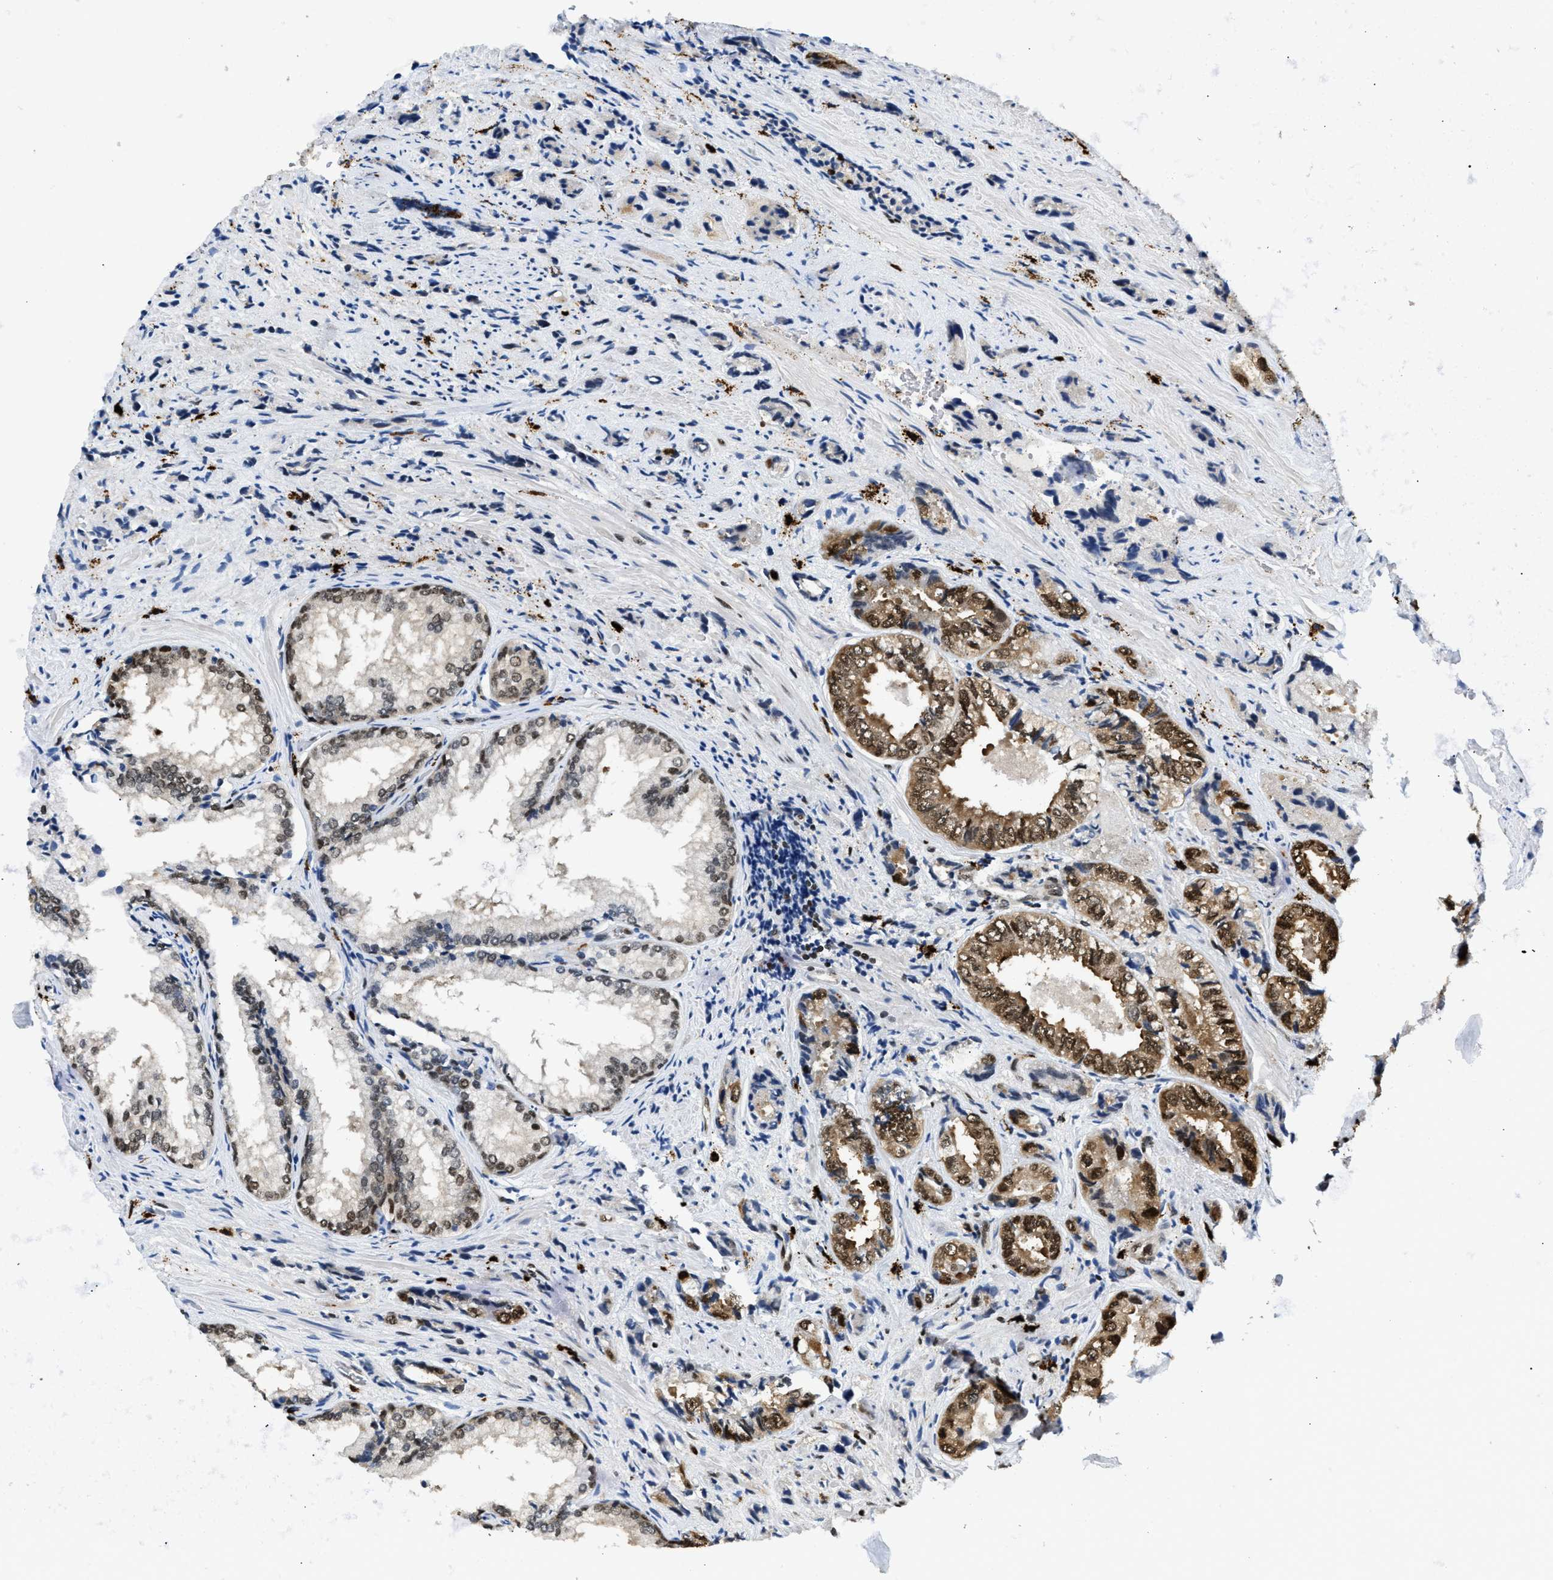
{"staining": {"intensity": "moderate", "quantity": "25%-75%", "location": "cytoplasmic/membranous,nuclear"}, "tissue": "prostate cancer", "cell_type": "Tumor cells", "image_type": "cancer", "snomed": [{"axis": "morphology", "description": "Adenocarcinoma, High grade"}, {"axis": "topography", "description": "Prostate"}], "caption": "A high-resolution micrograph shows IHC staining of prostate cancer, which reveals moderate cytoplasmic/membranous and nuclear expression in about 25%-75% of tumor cells.", "gene": "CCNDBP1", "patient": {"sex": "male", "age": 61}}